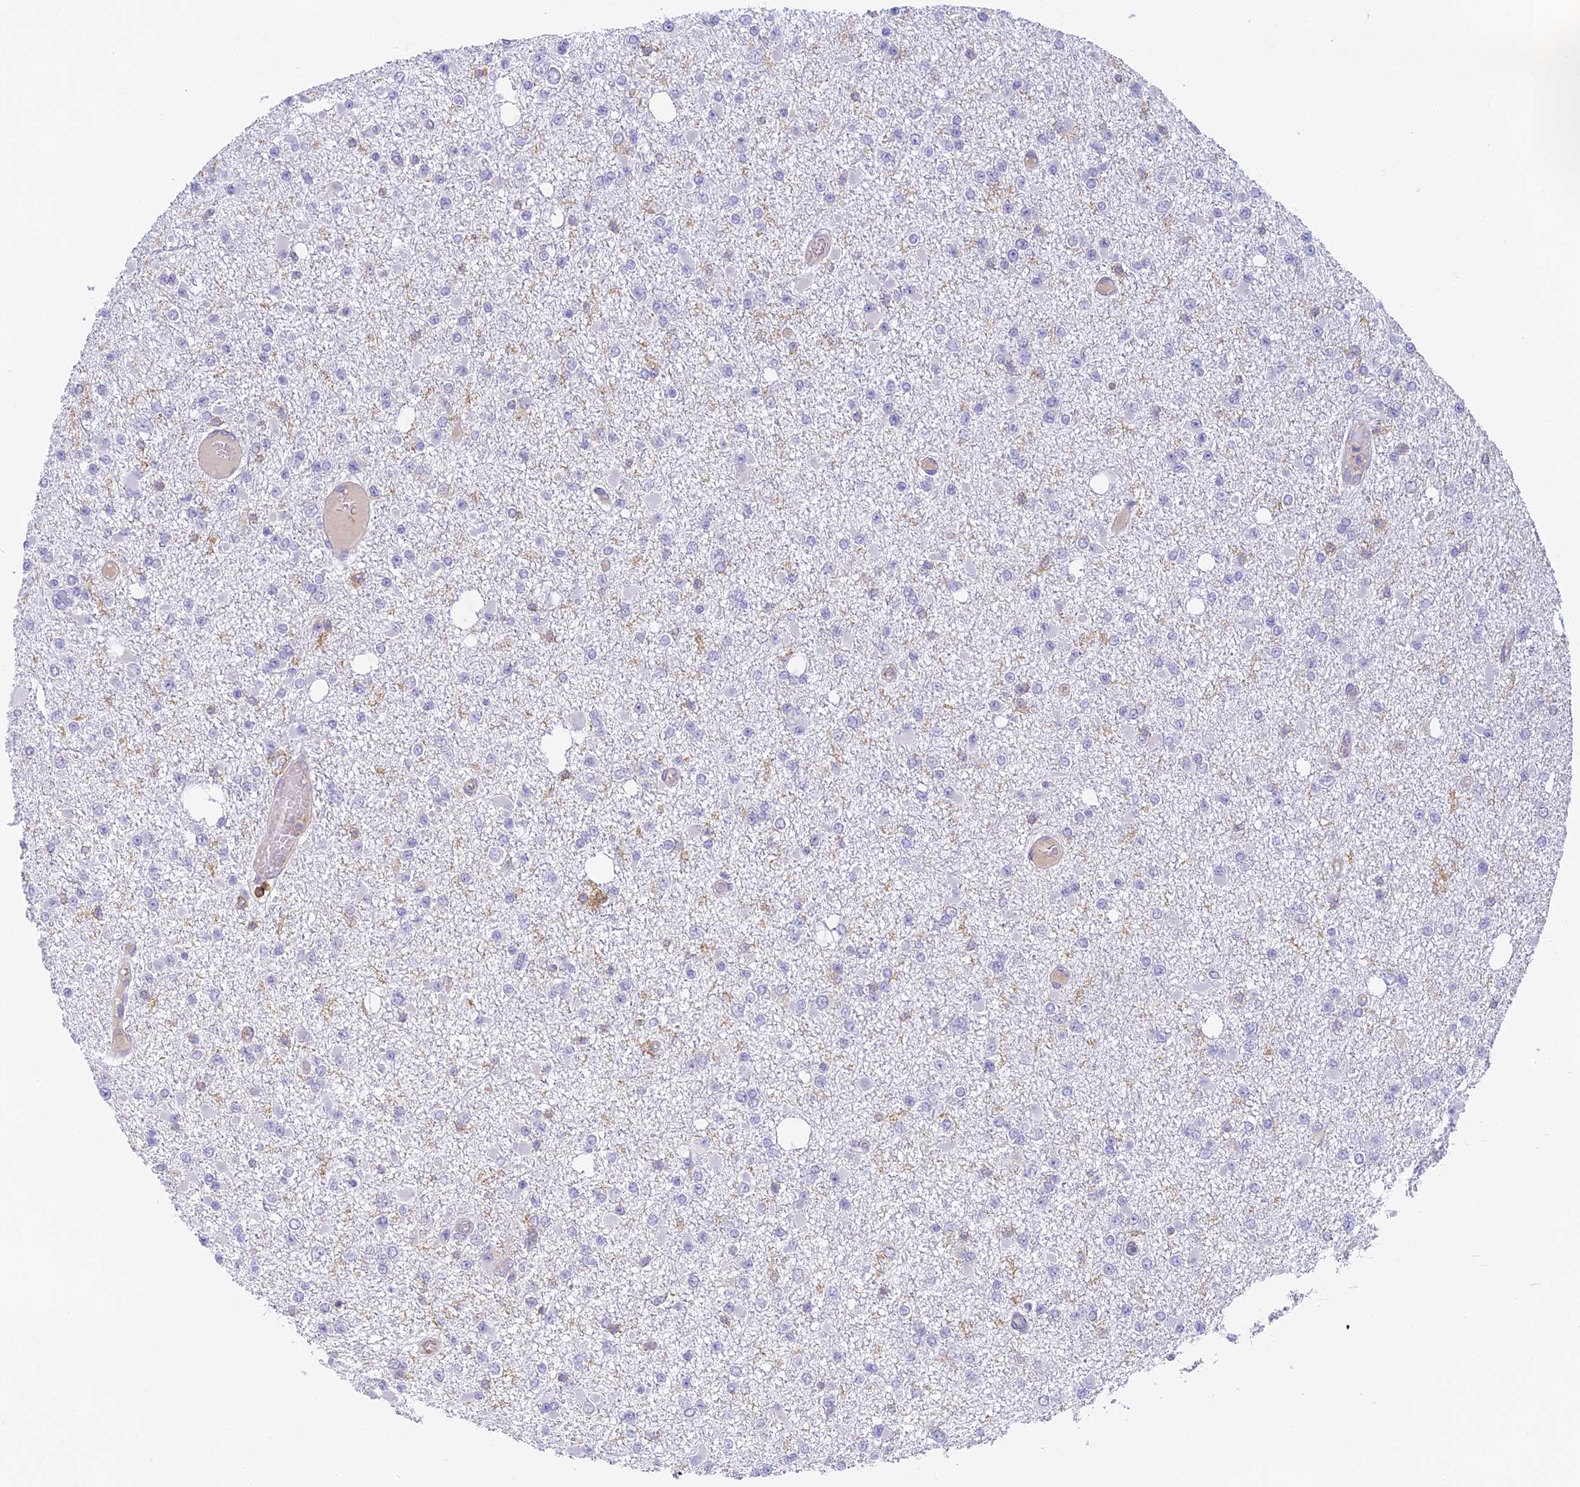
{"staining": {"intensity": "negative", "quantity": "none", "location": "none"}, "tissue": "glioma", "cell_type": "Tumor cells", "image_type": "cancer", "snomed": [{"axis": "morphology", "description": "Glioma, malignant, Low grade"}, {"axis": "topography", "description": "Brain"}], "caption": "The immunohistochemistry (IHC) photomicrograph has no significant positivity in tumor cells of glioma tissue.", "gene": "FYB1", "patient": {"sex": "female", "age": 22}}